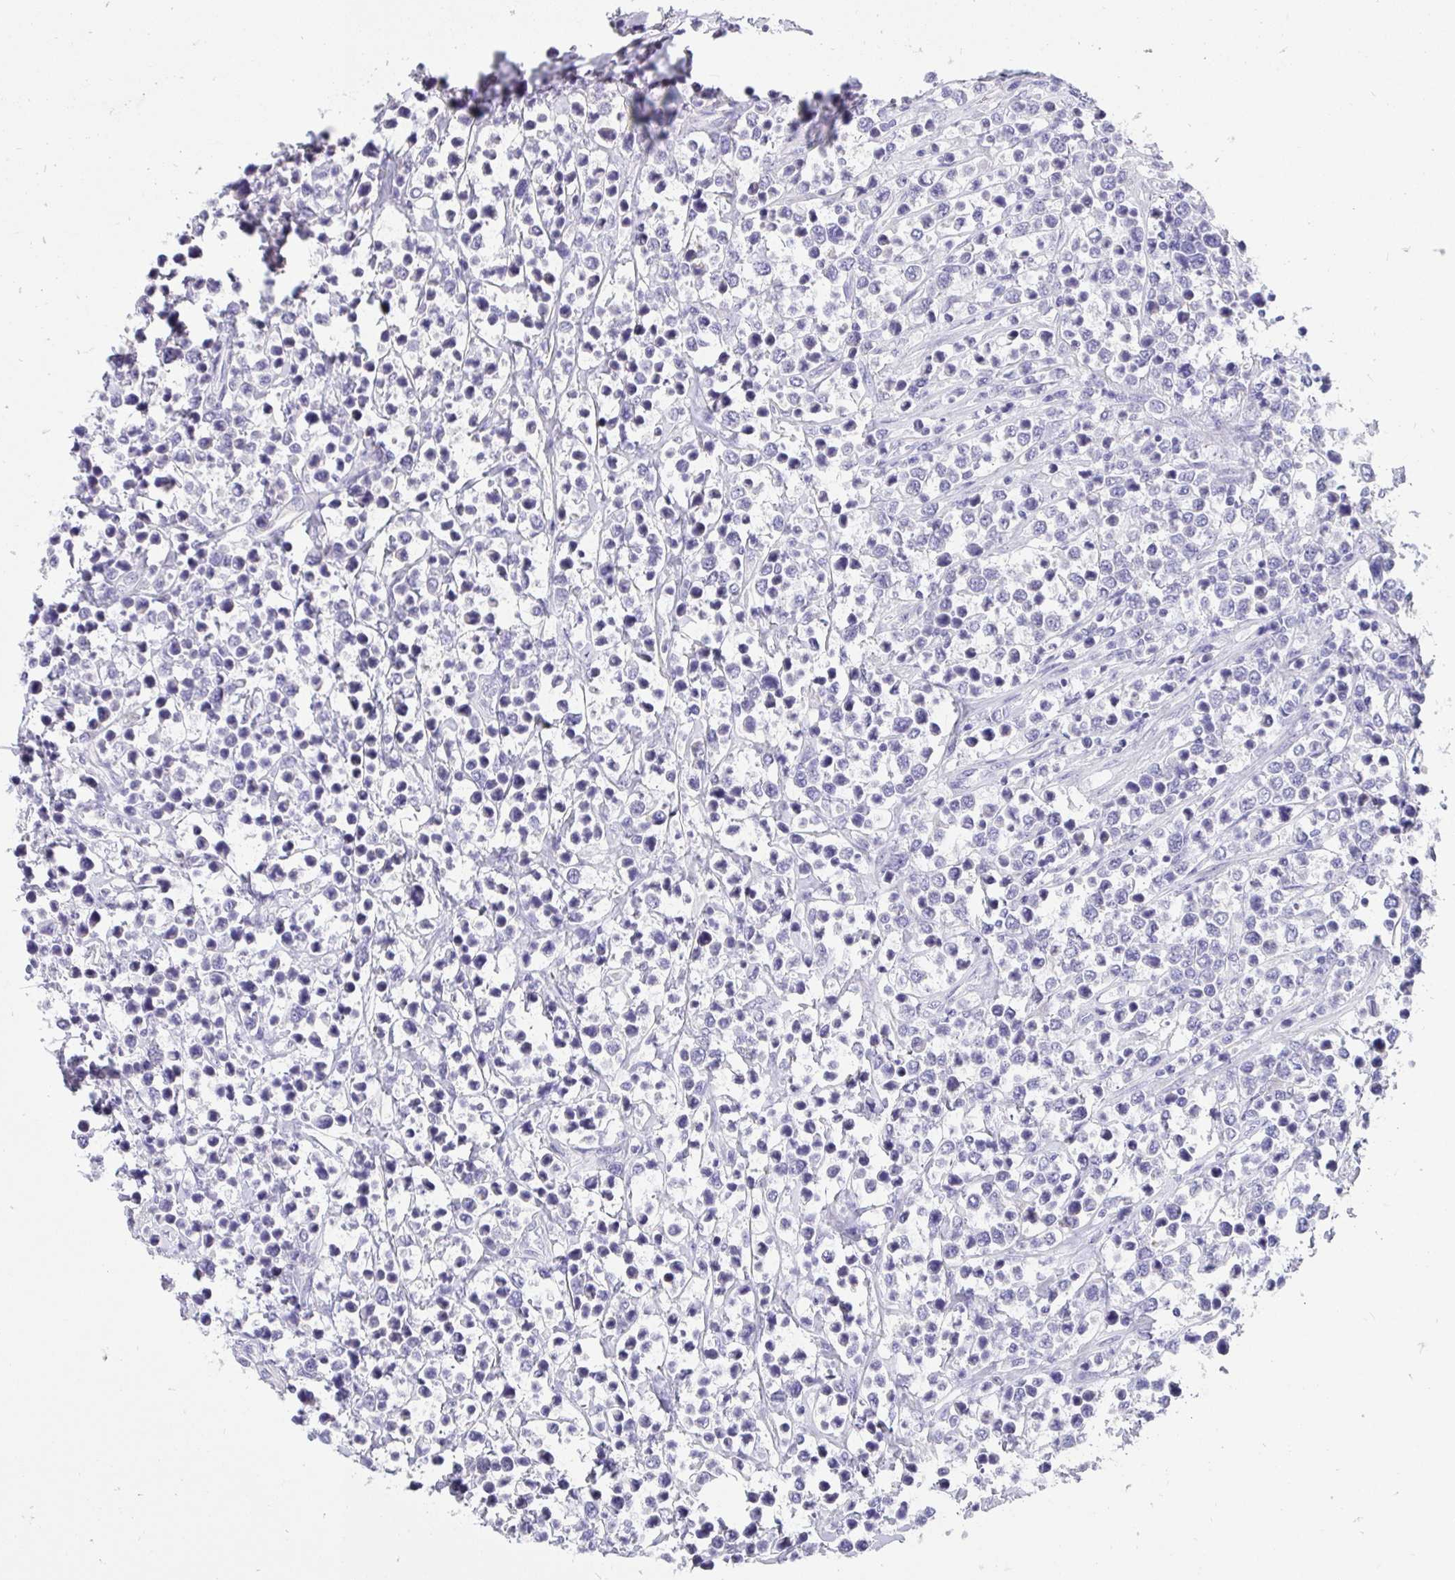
{"staining": {"intensity": "negative", "quantity": "none", "location": "none"}, "tissue": "lymphoma", "cell_type": "Tumor cells", "image_type": "cancer", "snomed": [{"axis": "morphology", "description": "Malignant lymphoma, non-Hodgkin's type, High grade"}, {"axis": "topography", "description": "Soft tissue"}], "caption": "The image displays no staining of tumor cells in lymphoma.", "gene": "VGLL3", "patient": {"sex": "female", "age": 56}}